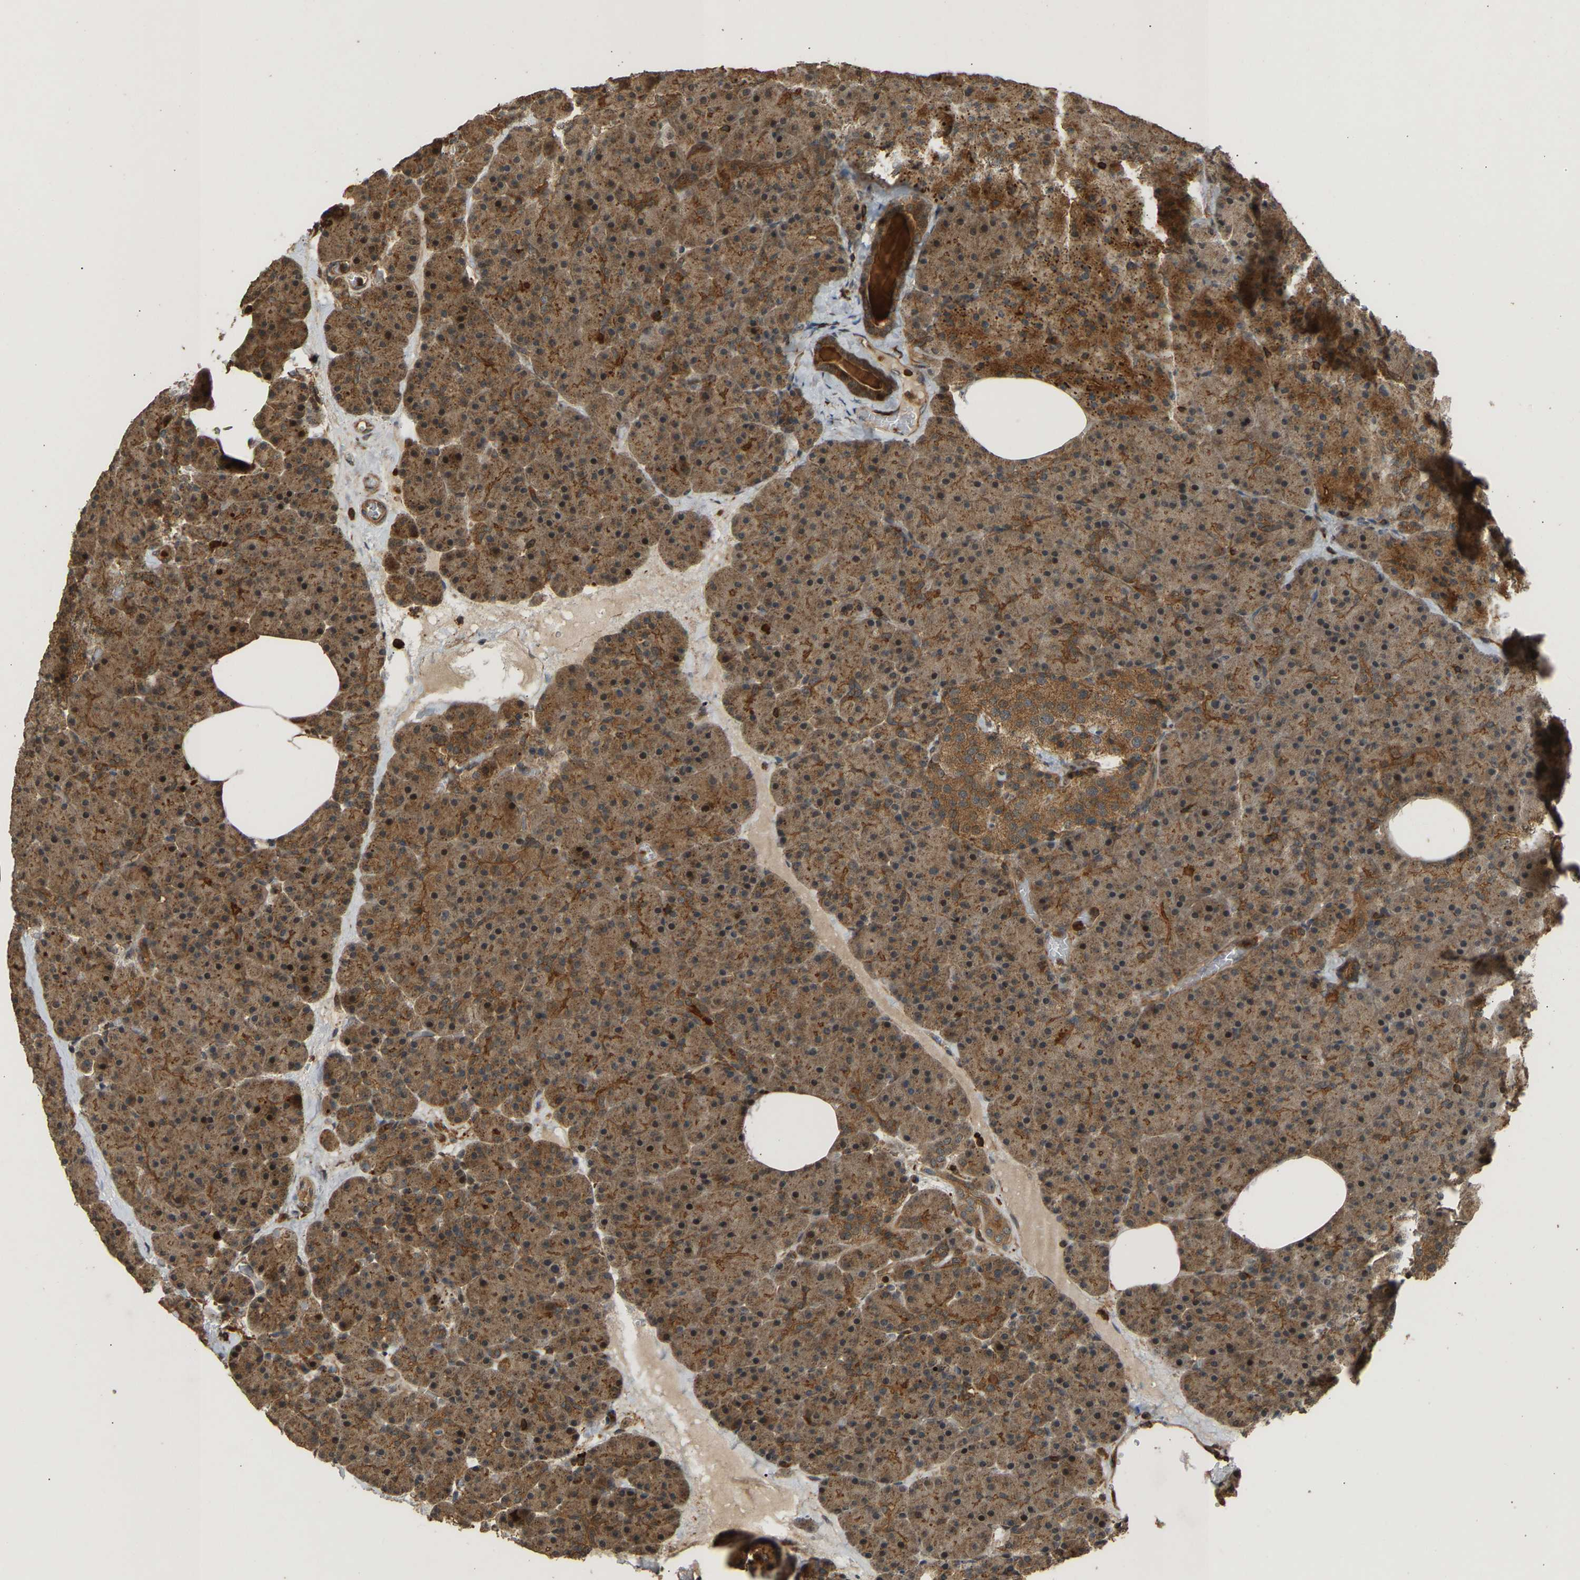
{"staining": {"intensity": "strong", "quantity": ">75%", "location": "cytoplasmic/membranous"}, "tissue": "pancreas", "cell_type": "Exocrine glandular cells", "image_type": "normal", "snomed": [{"axis": "morphology", "description": "Normal tissue, NOS"}, {"axis": "morphology", "description": "Carcinoid, malignant, NOS"}, {"axis": "topography", "description": "Pancreas"}], "caption": "Protein expression analysis of unremarkable human pancreas reveals strong cytoplasmic/membranous positivity in about >75% of exocrine glandular cells.", "gene": "ENSG00000282218", "patient": {"sex": "female", "age": 35}}